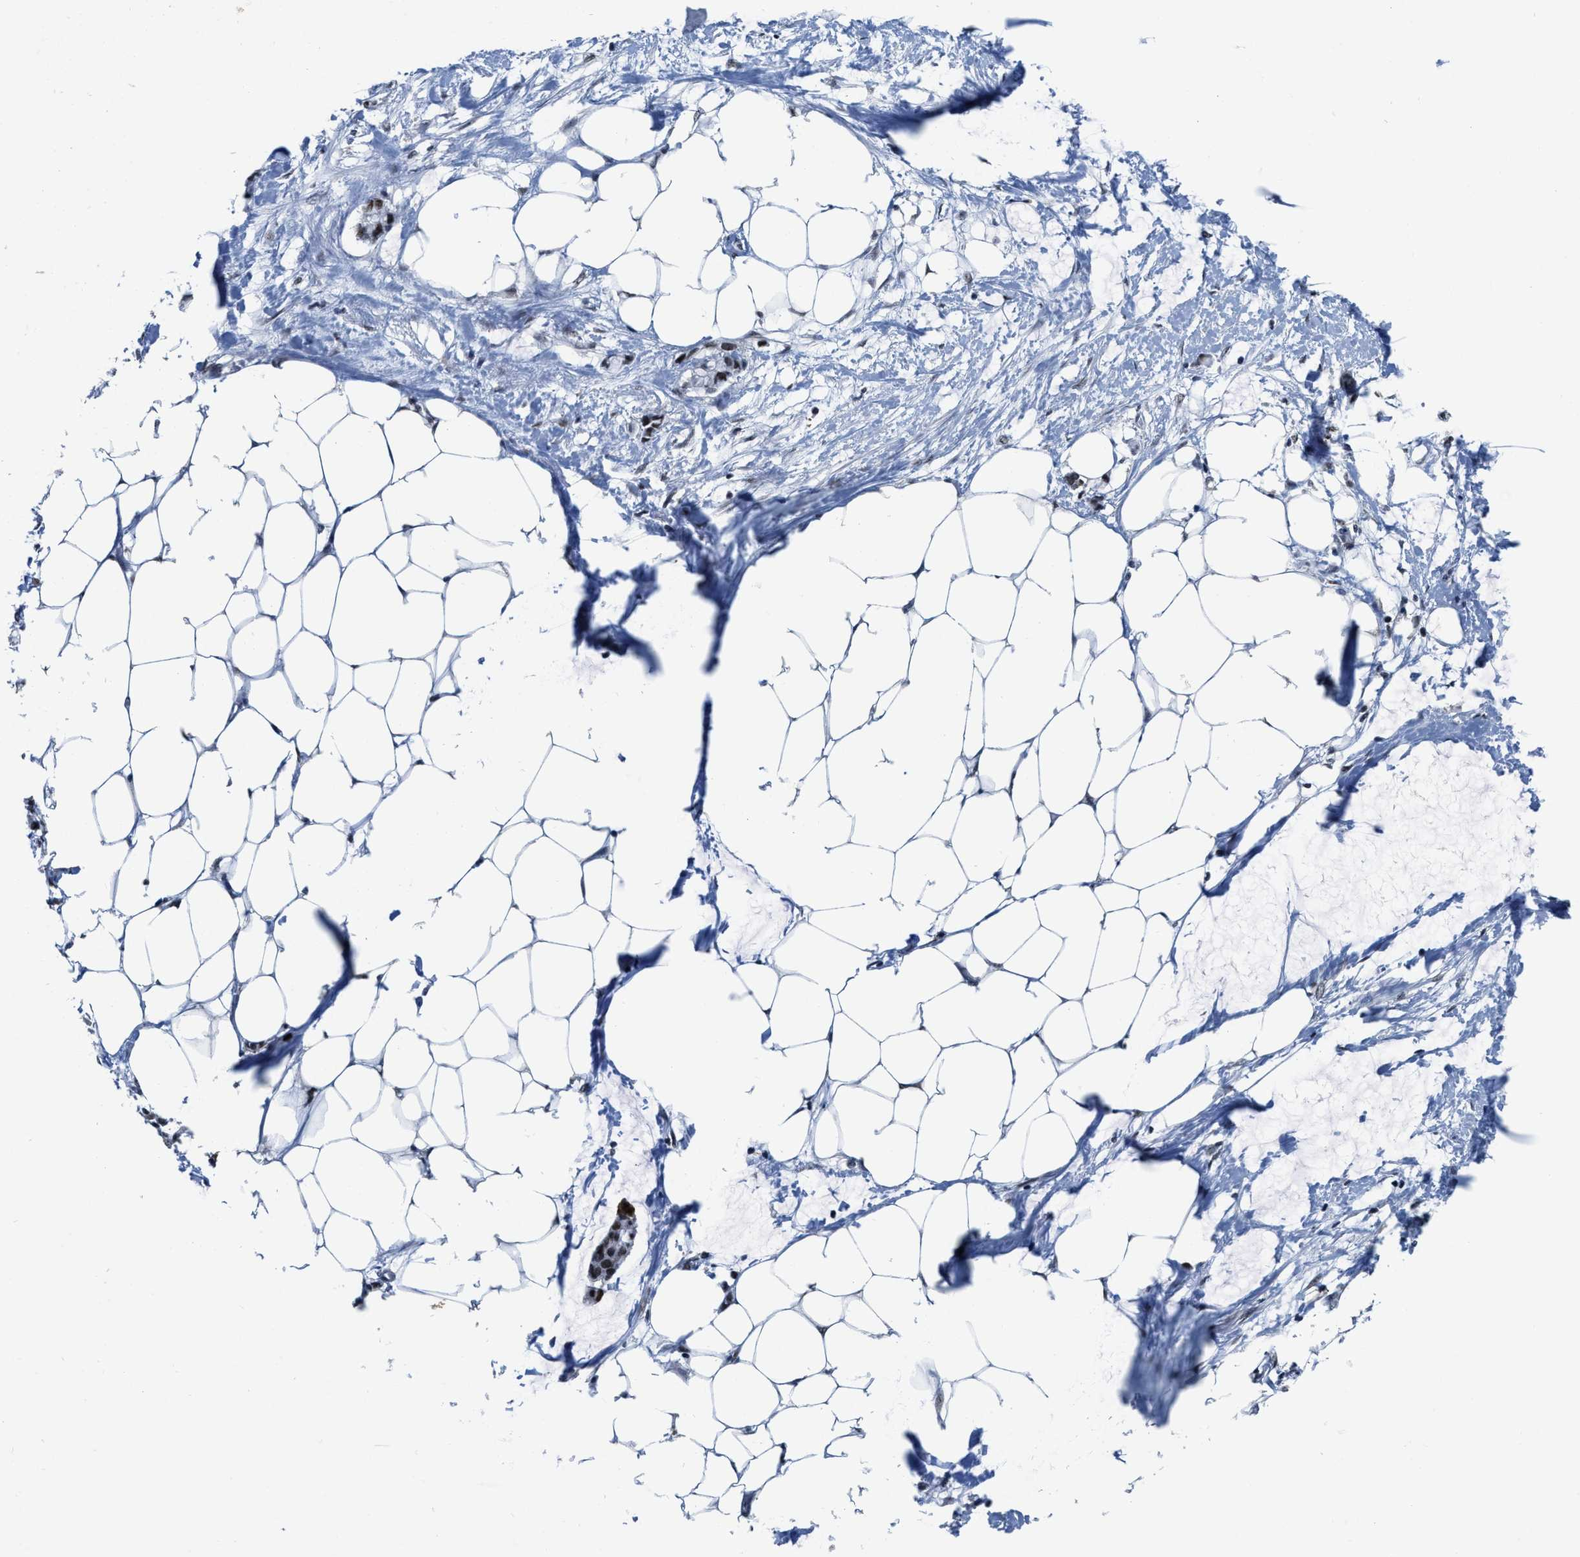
{"staining": {"intensity": "negative", "quantity": "none", "location": "none"}, "tissue": "adipose tissue", "cell_type": "Adipocytes", "image_type": "normal", "snomed": [{"axis": "morphology", "description": "Normal tissue, NOS"}, {"axis": "morphology", "description": "Adenocarcinoma, NOS"}, {"axis": "topography", "description": "Colon"}, {"axis": "topography", "description": "Peripheral nerve tissue"}], "caption": "An IHC micrograph of unremarkable adipose tissue is shown. There is no staining in adipocytes of adipose tissue. (IHC, brightfield microscopy, high magnification).", "gene": "SUPT16H", "patient": {"sex": "male", "age": 14}}